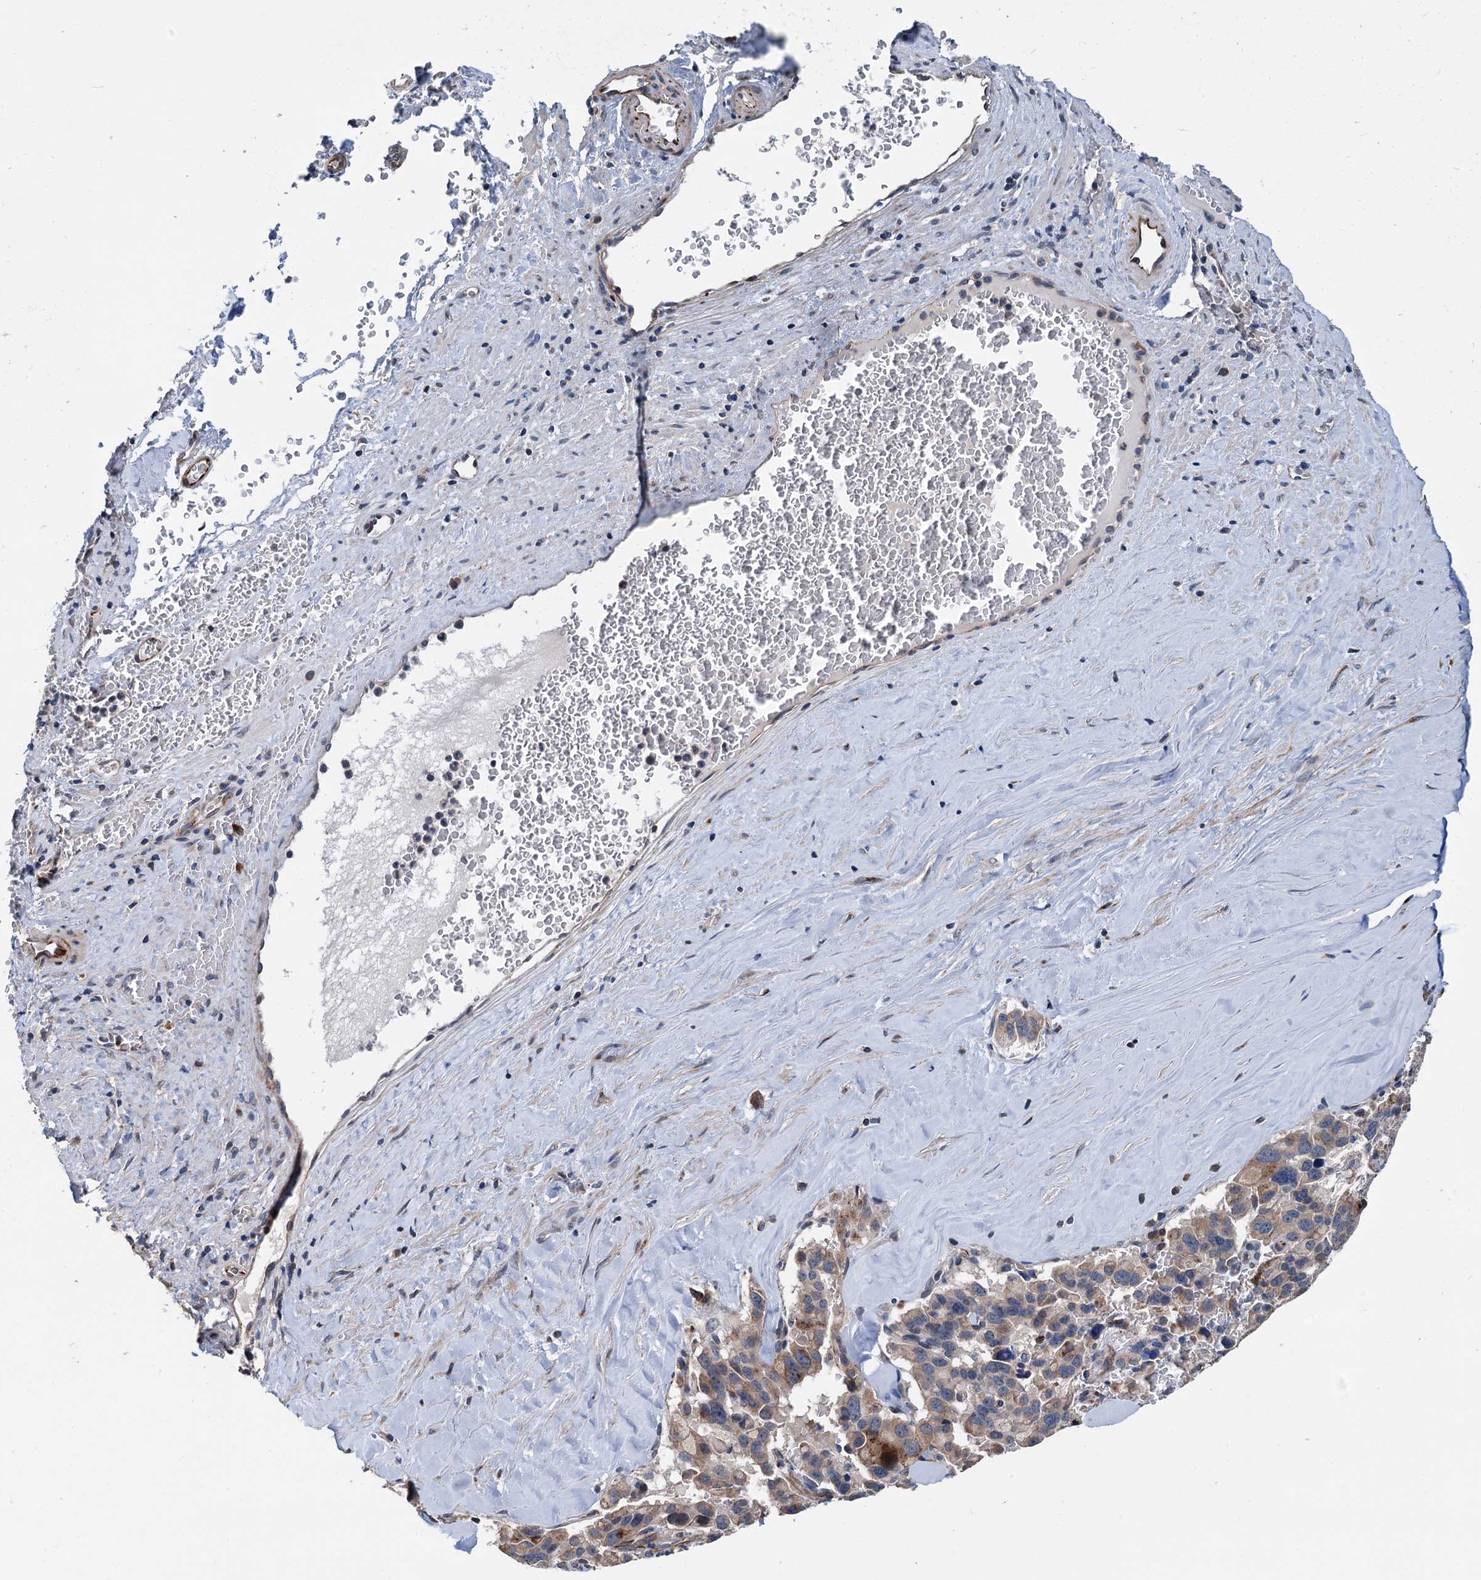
{"staining": {"intensity": "moderate", "quantity": ">75%", "location": "cytoplasmic/membranous"}, "tissue": "pancreatic cancer", "cell_type": "Tumor cells", "image_type": "cancer", "snomed": [{"axis": "morphology", "description": "Adenocarcinoma, NOS"}, {"axis": "topography", "description": "Pancreas"}], "caption": "A brown stain highlights moderate cytoplasmic/membranous expression of a protein in pancreatic cancer (adenocarcinoma) tumor cells.", "gene": "ELAC1", "patient": {"sex": "male", "age": 65}}